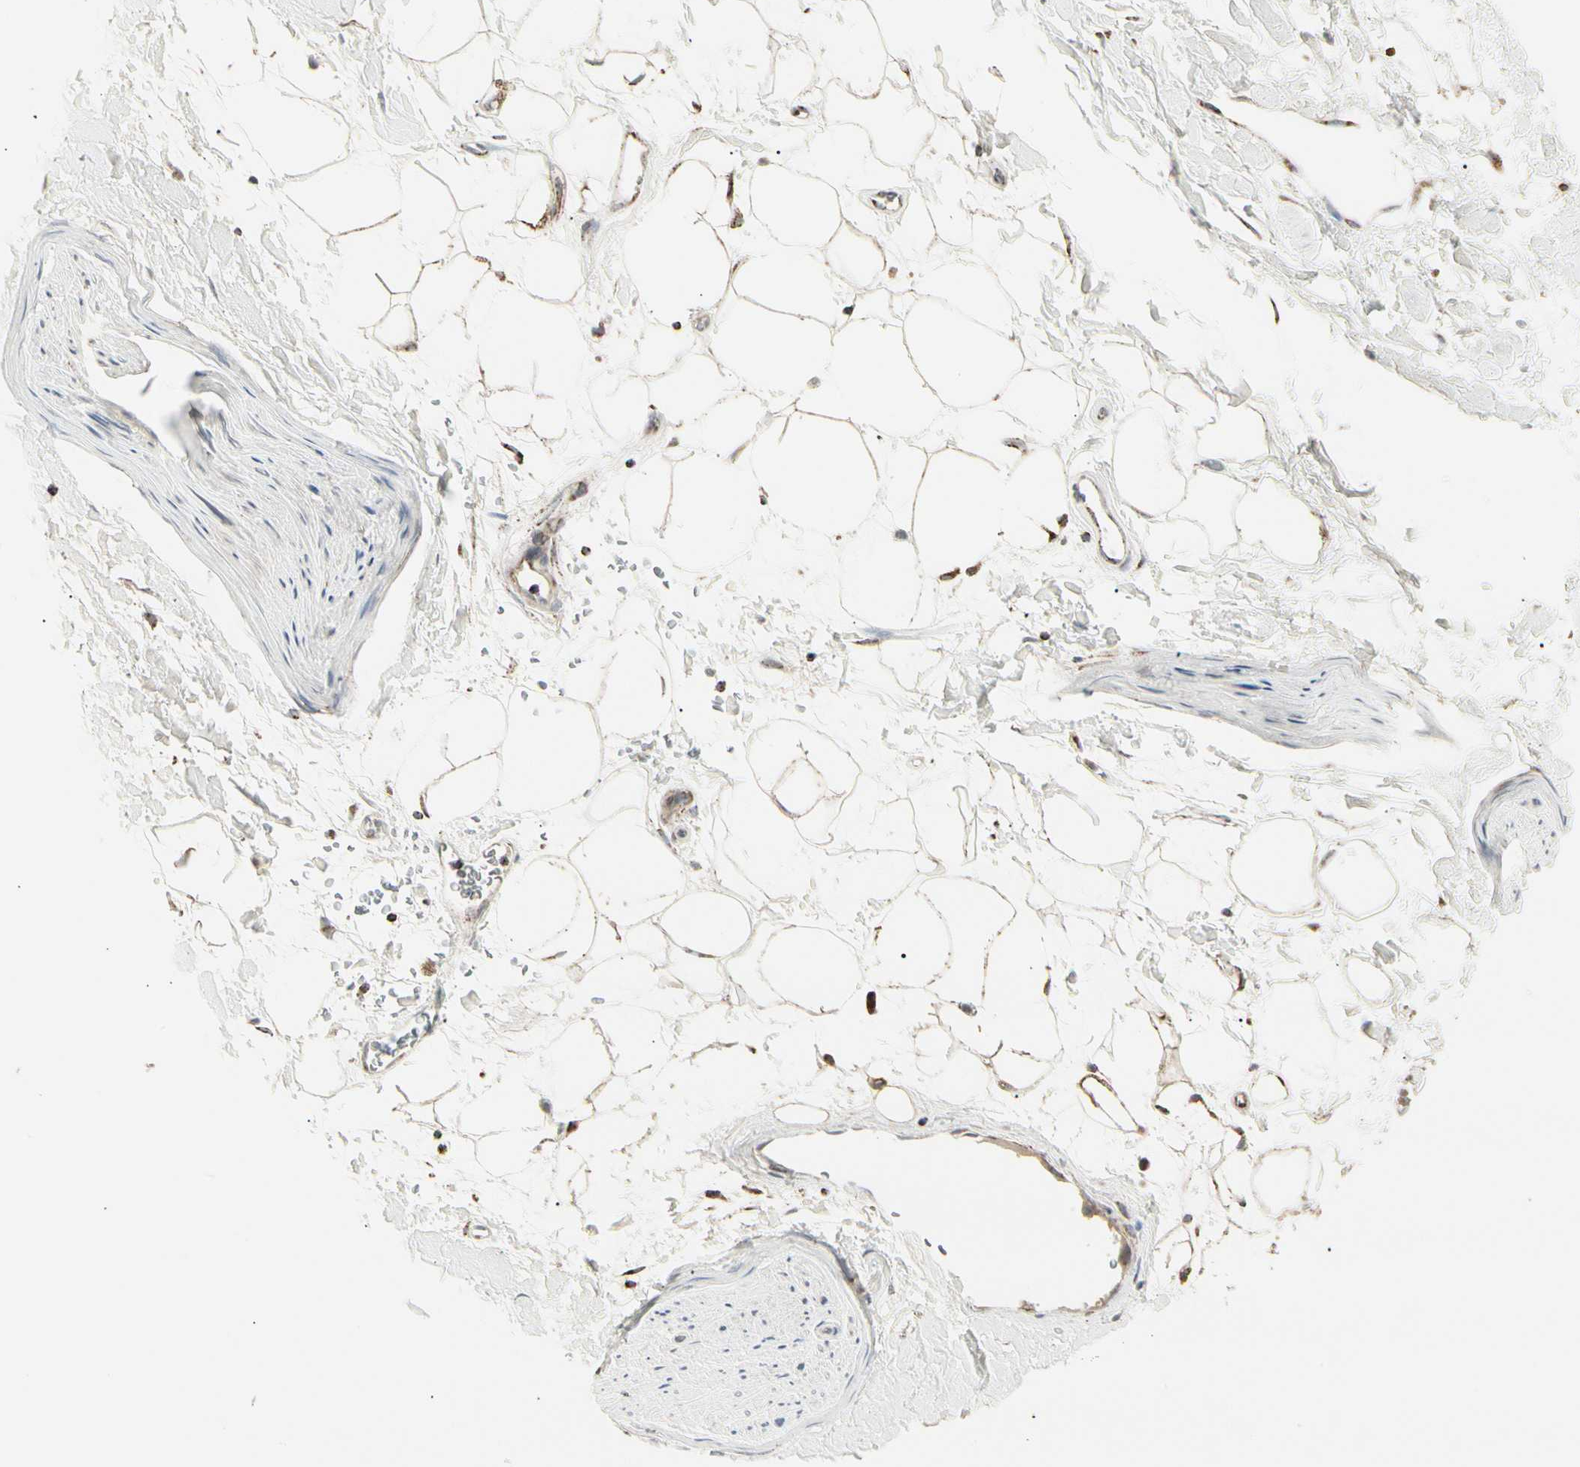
{"staining": {"intensity": "strong", "quantity": ">75%", "location": "cytoplasmic/membranous"}, "tissue": "adipose tissue", "cell_type": "Adipocytes", "image_type": "normal", "snomed": [{"axis": "morphology", "description": "Normal tissue, NOS"}, {"axis": "topography", "description": "Soft tissue"}], "caption": "Protein analysis of benign adipose tissue demonstrates strong cytoplasmic/membranous expression in about >75% of adipocytes. Immunohistochemistry (ihc) stains the protein of interest in brown and the nuclei are stained blue.", "gene": "TMEM176A", "patient": {"sex": "male", "age": 72}}